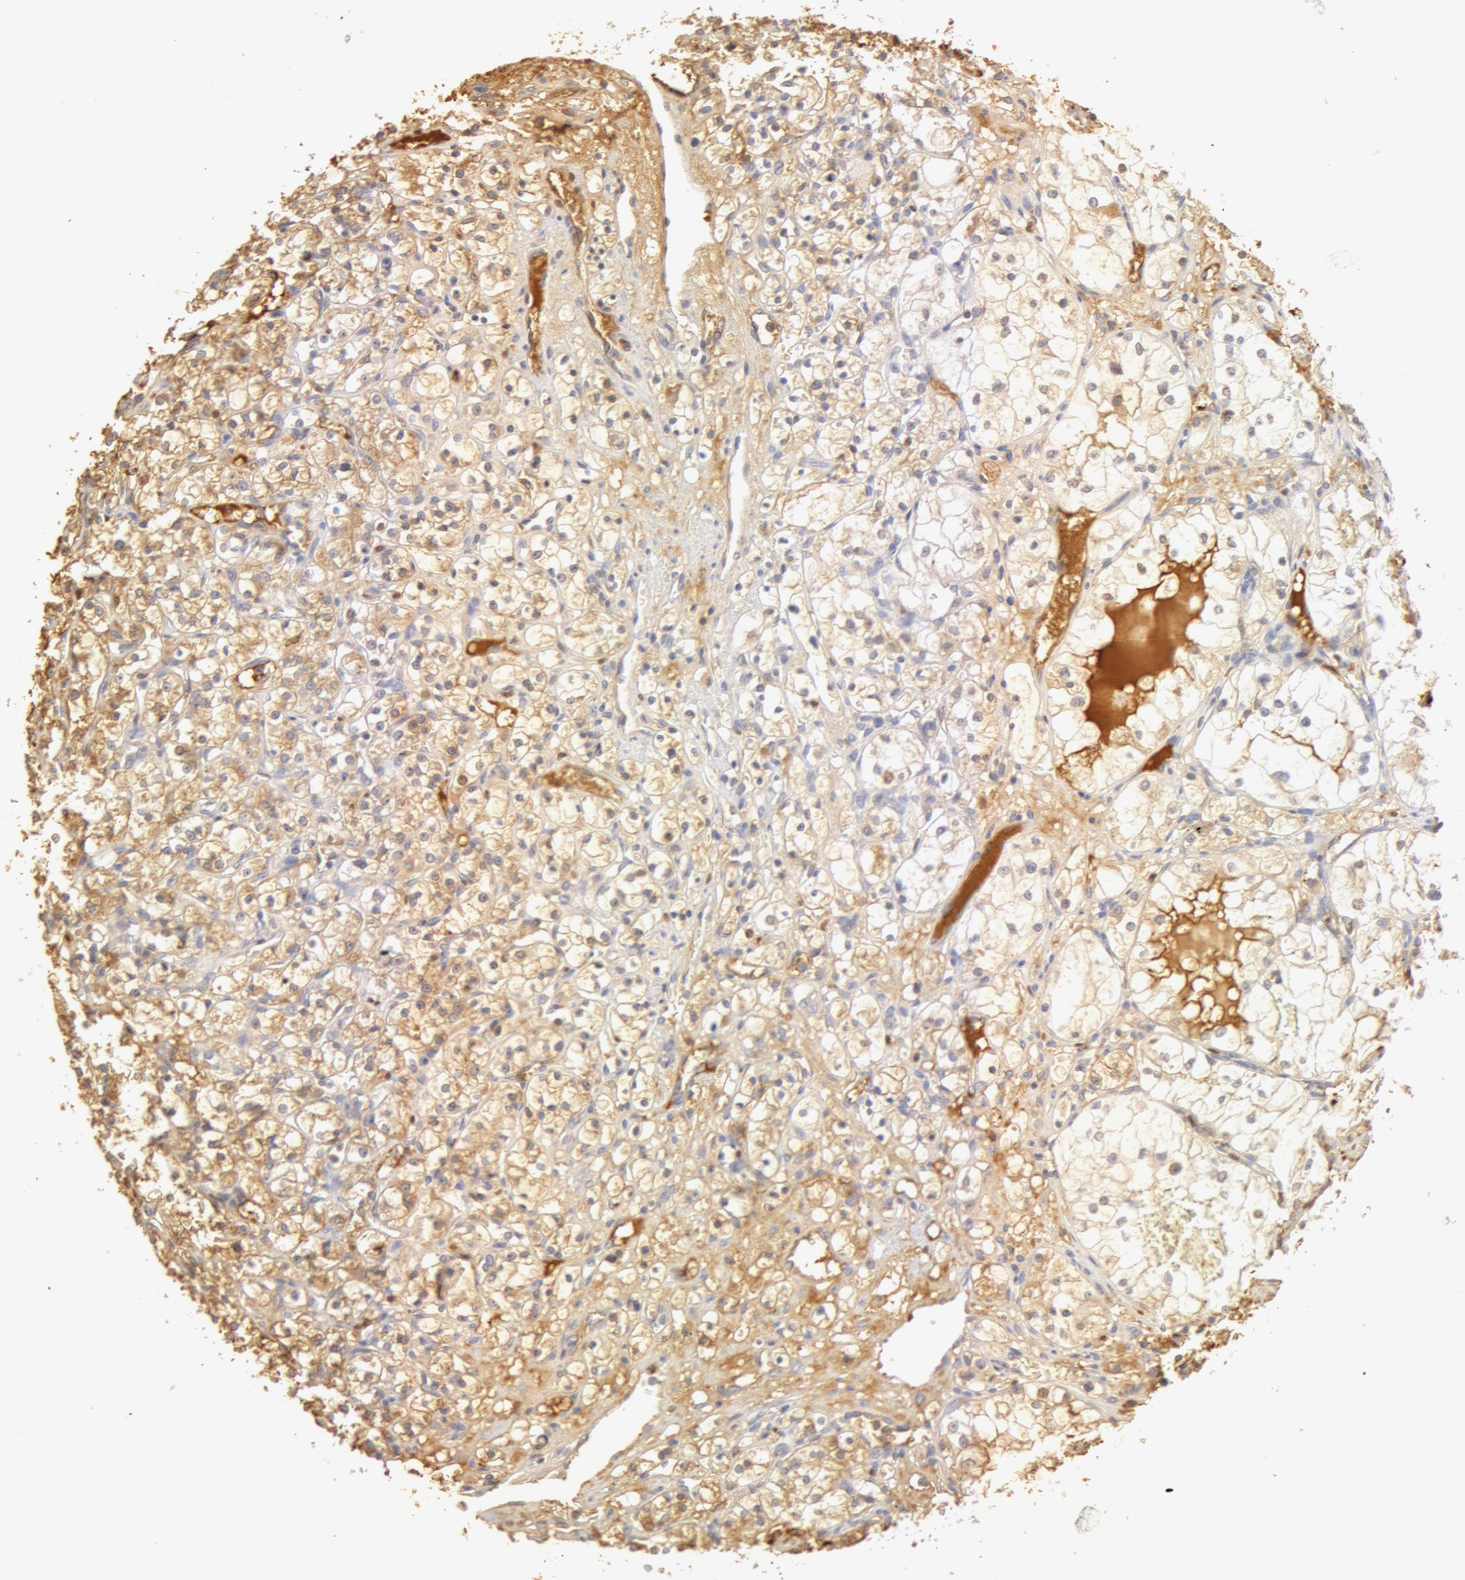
{"staining": {"intensity": "moderate", "quantity": ">75%", "location": "cytoplasmic/membranous"}, "tissue": "renal cancer", "cell_type": "Tumor cells", "image_type": "cancer", "snomed": [{"axis": "morphology", "description": "Adenocarcinoma, NOS"}, {"axis": "topography", "description": "Kidney"}], "caption": "A photomicrograph of renal cancer (adenocarcinoma) stained for a protein shows moderate cytoplasmic/membranous brown staining in tumor cells. (brown staining indicates protein expression, while blue staining denotes nuclei).", "gene": "TF", "patient": {"sex": "male", "age": 61}}